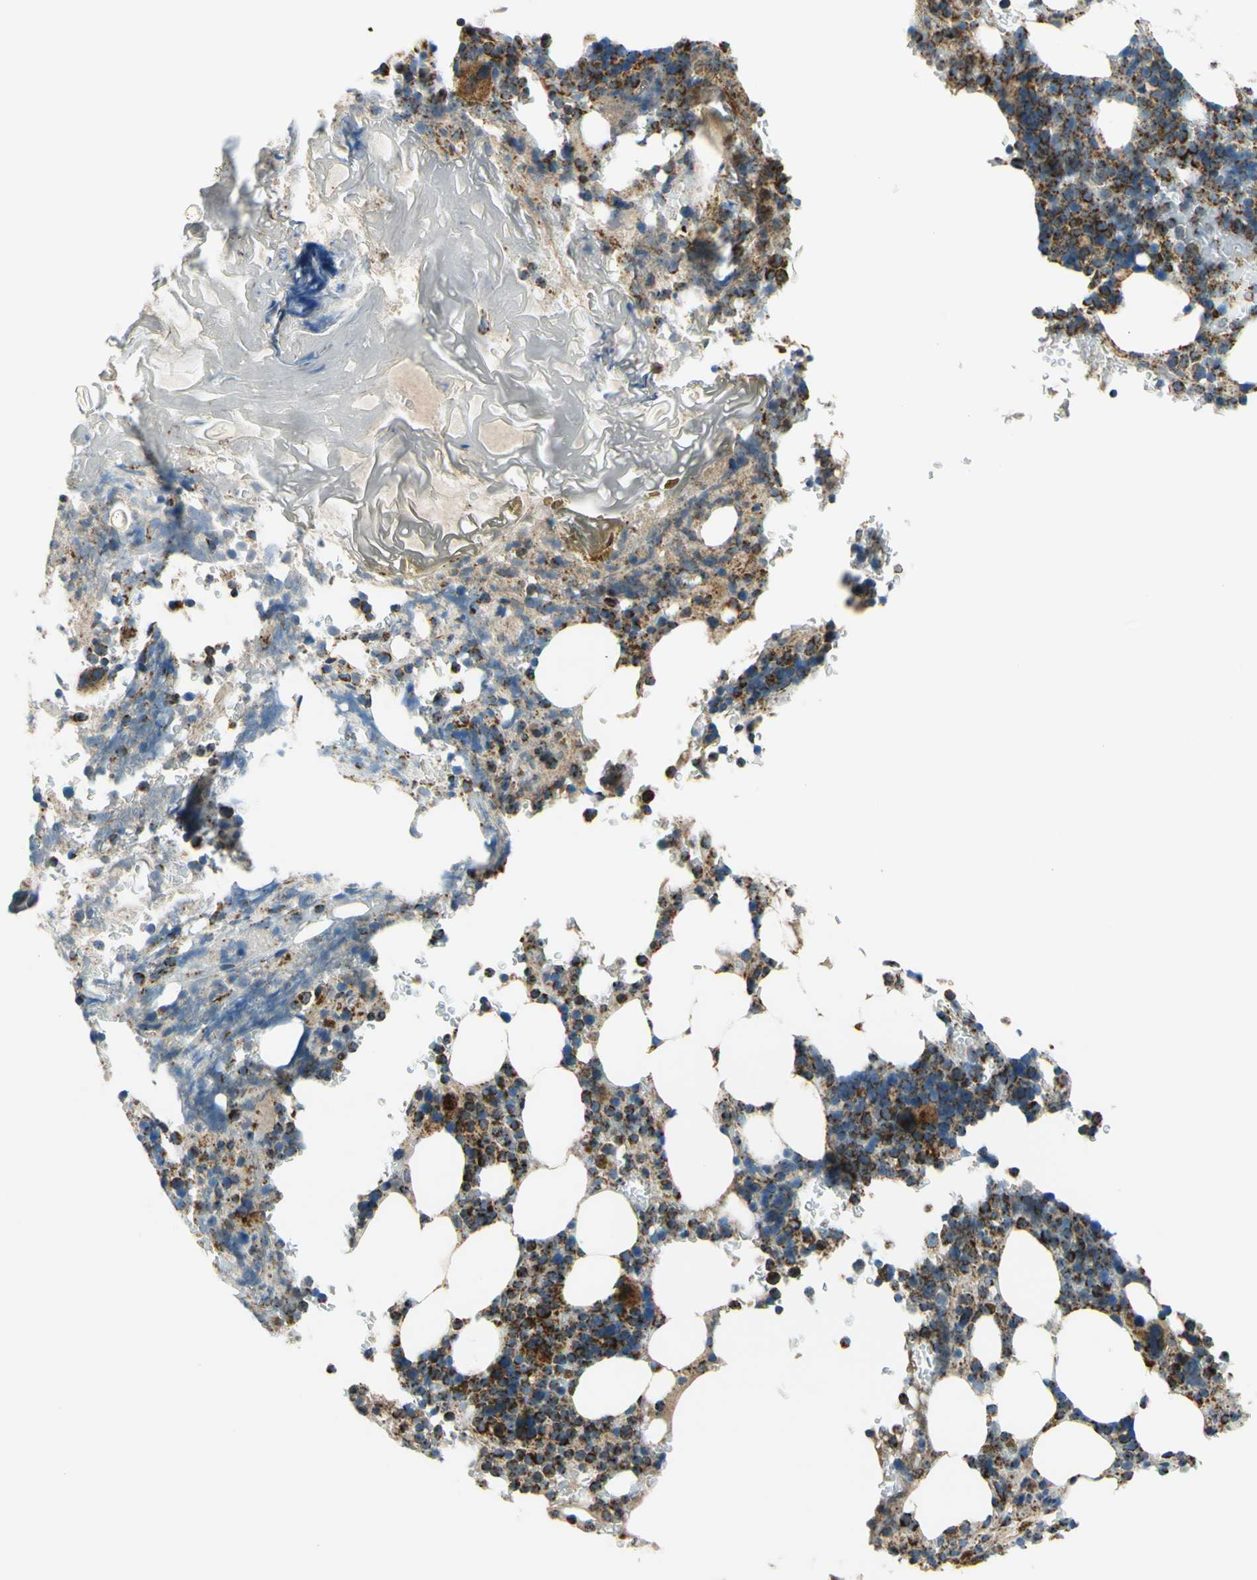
{"staining": {"intensity": "strong", "quantity": ">75%", "location": "cytoplasmic/membranous"}, "tissue": "bone marrow", "cell_type": "Hematopoietic cells", "image_type": "normal", "snomed": [{"axis": "morphology", "description": "Normal tissue, NOS"}, {"axis": "topography", "description": "Bone marrow"}], "caption": "A high-resolution image shows immunohistochemistry (IHC) staining of unremarkable bone marrow, which demonstrates strong cytoplasmic/membranous positivity in about >75% of hematopoietic cells. The protein is stained brown, and the nuclei are stained in blue (DAB (3,3'-diaminobenzidine) IHC with brightfield microscopy, high magnification).", "gene": "MAVS", "patient": {"sex": "female", "age": 73}}